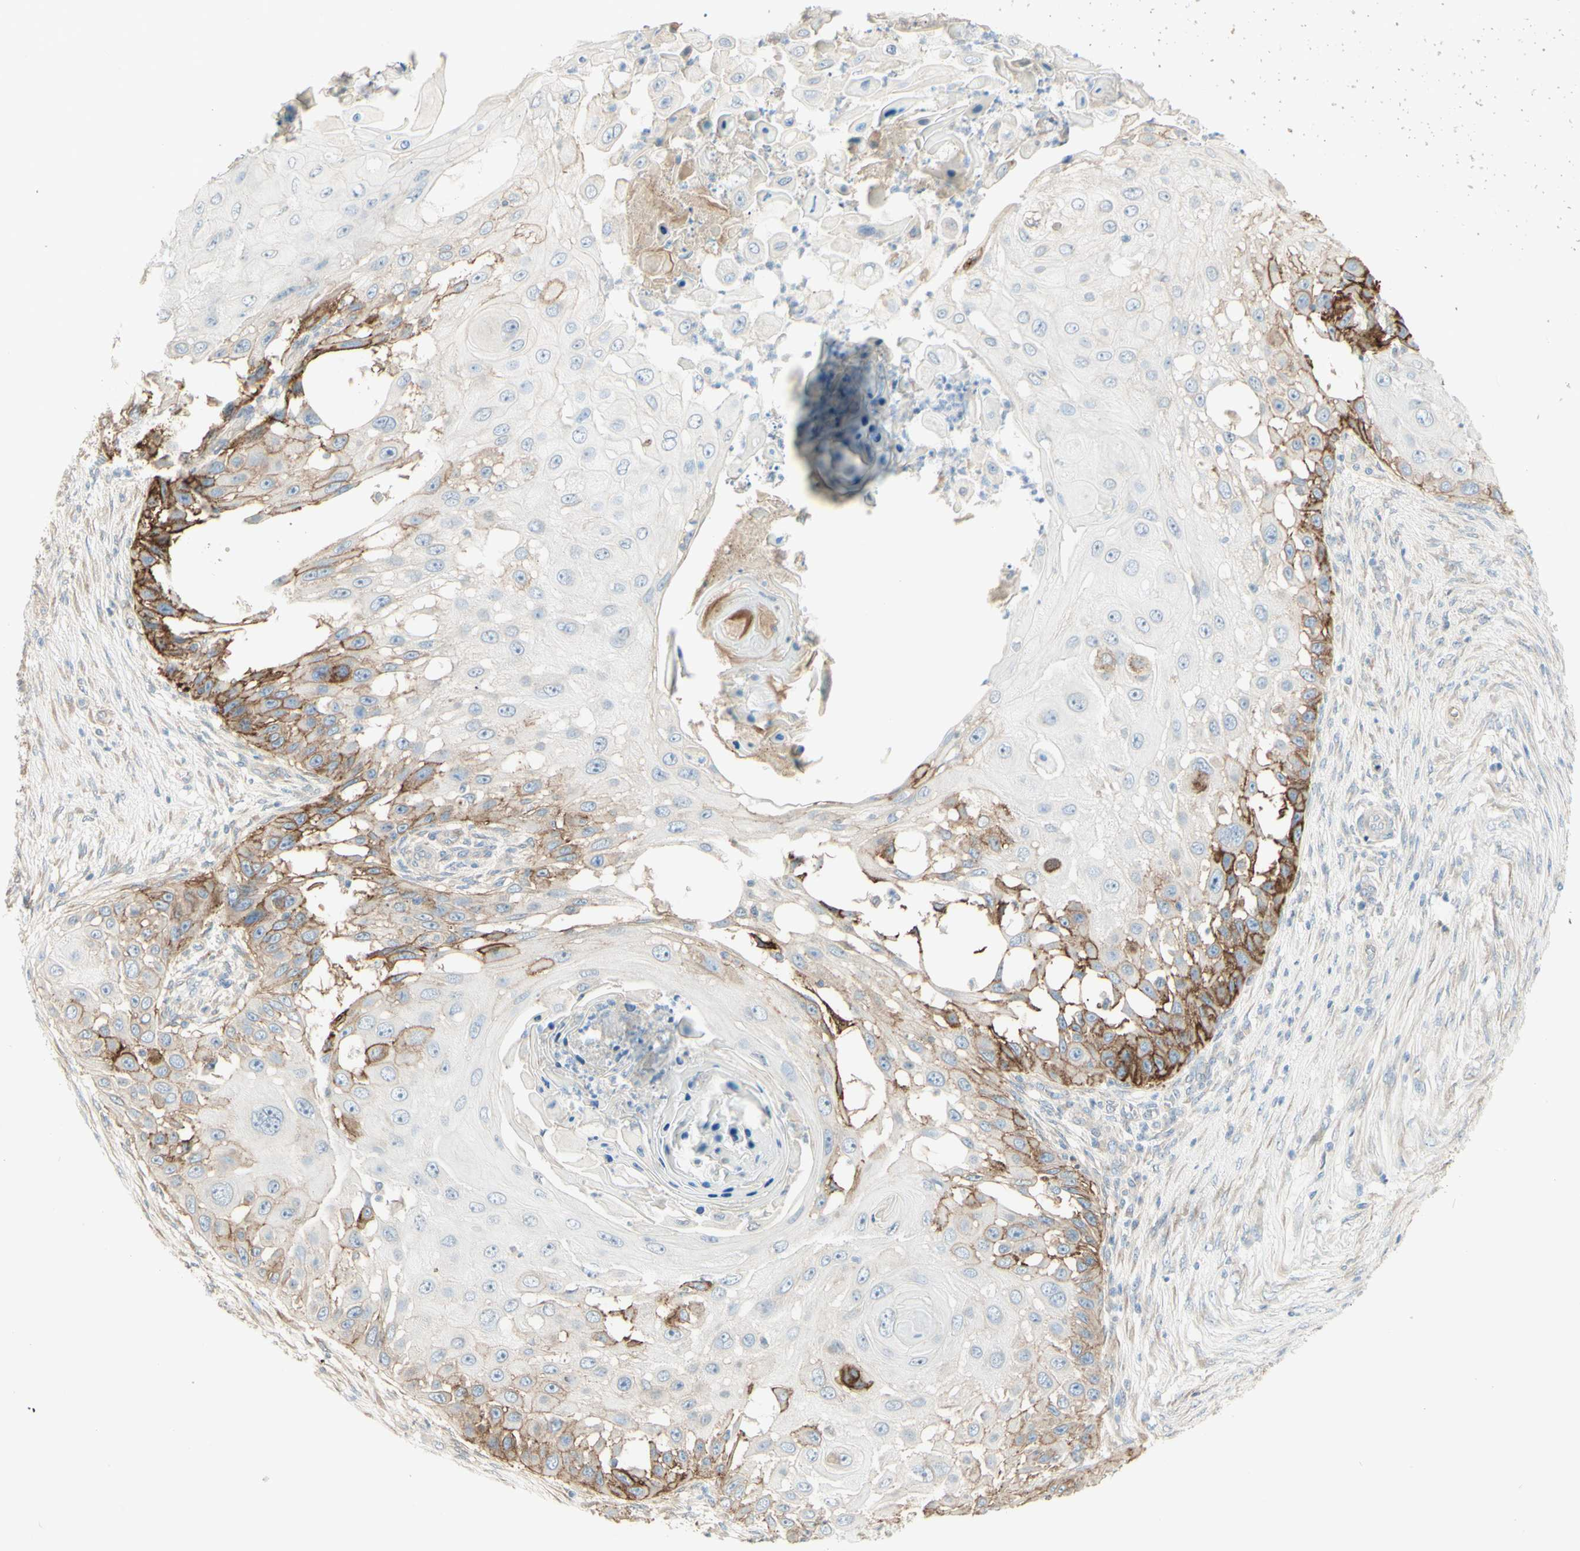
{"staining": {"intensity": "weak", "quantity": "<25%", "location": "cytoplasmic/membranous"}, "tissue": "skin cancer", "cell_type": "Tumor cells", "image_type": "cancer", "snomed": [{"axis": "morphology", "description": "Squamous cell carcinoma, NOS"}, {"axis": "topography", "description": "Skin"}], "caption": "High power microscopy micrograph of an immunohistochemistry micrograph of skin cancer, revealing no significant expression in tumor cells.", "gene": "RNF149", "patient": {"sex": "female", "age": 44}}